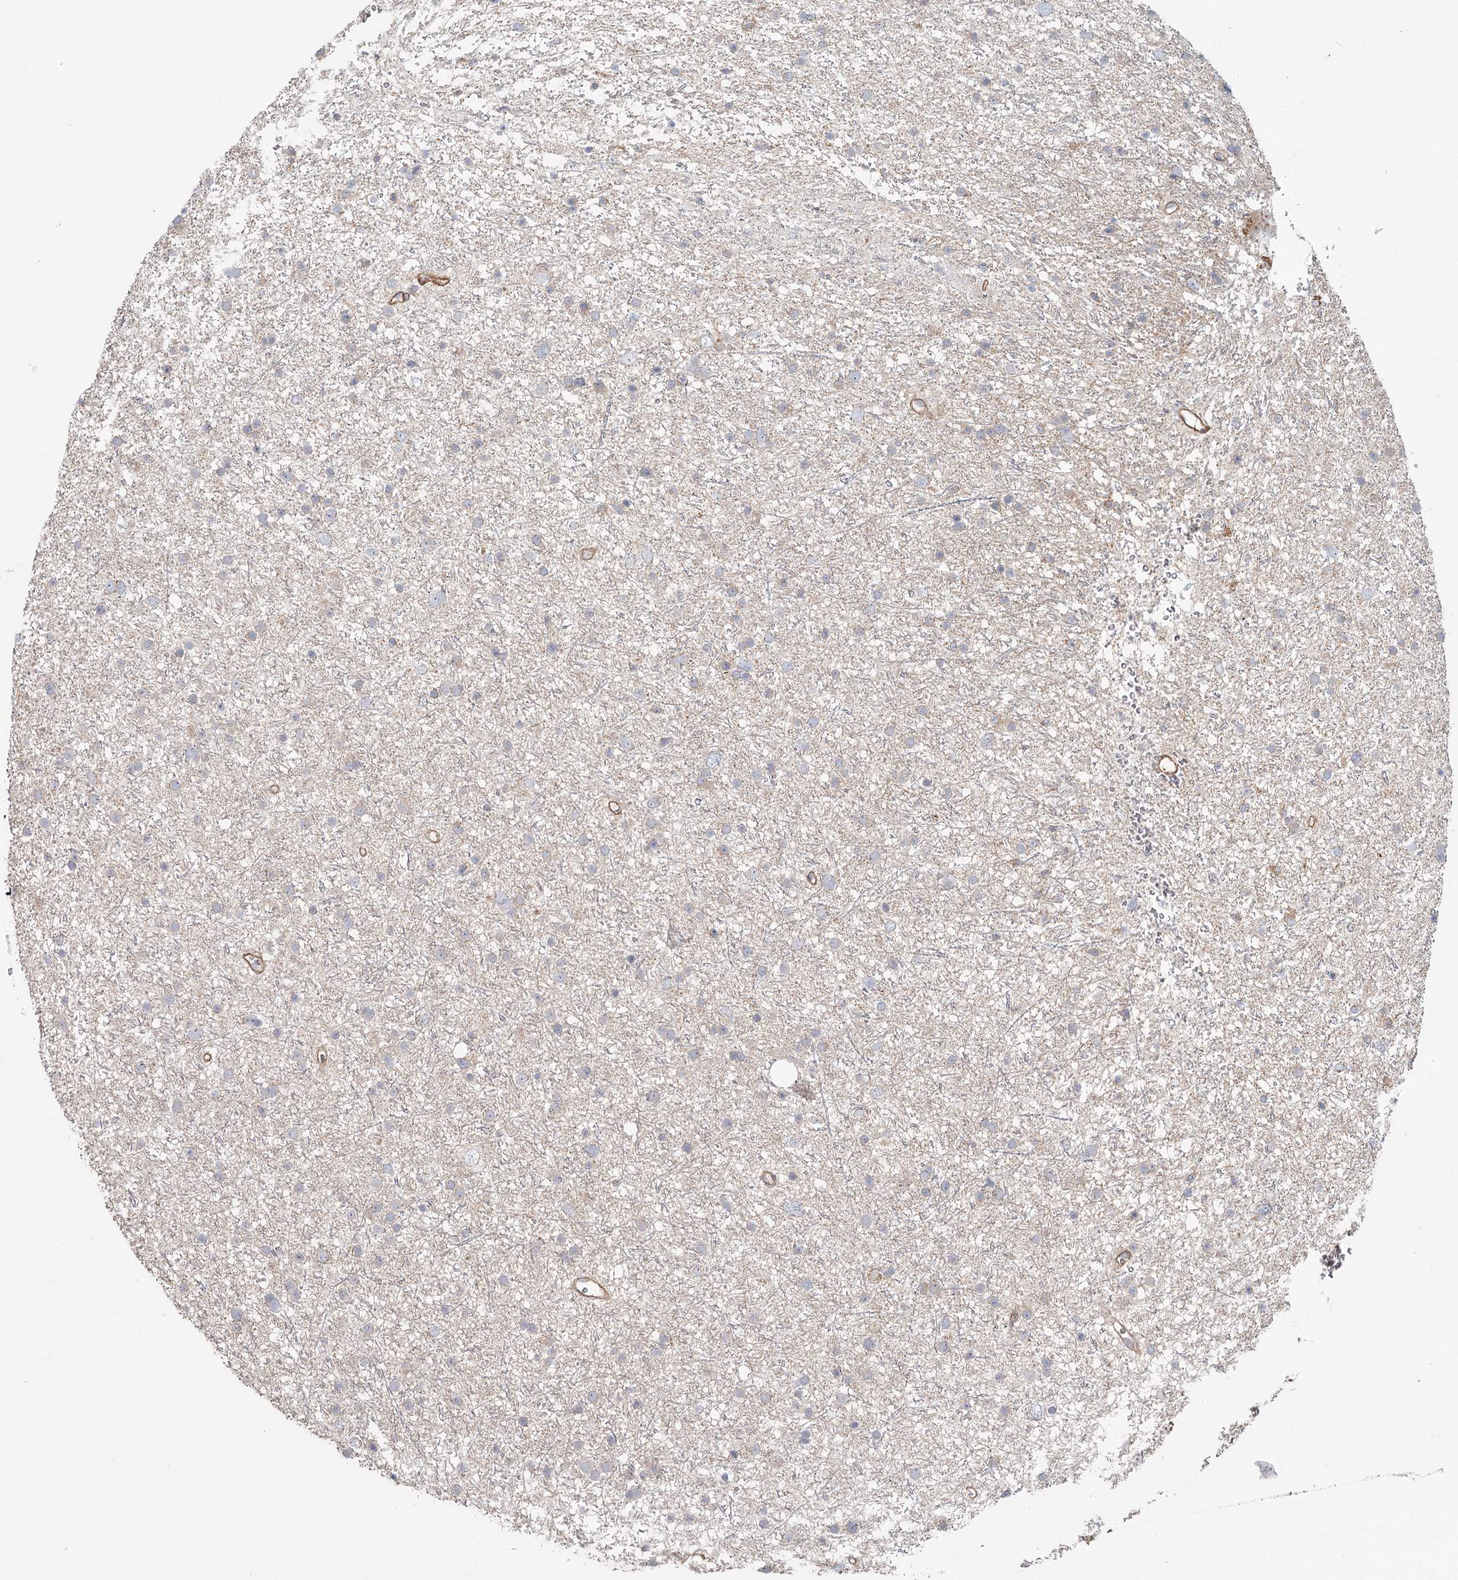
{"staining": {"intensity": "negative", "quantity": "none", "location": "none"}, "tissue": "glioma", "cell_type": "Tumor cells", "image_type": "cancer", "snomed": [{"axis": "morphology", "description": "Glioma, malignant, Low grade"}, {"axis": "topography", "description": "Cerebral cortex"}], "caption": "Photomicrograph shows no significant protein expression in tumor cells of glioma. (DAB immunohistochemistry (IHC) with hematoxylin counter stain).", "gene": "DHRS9", "patient": {"sex": "female", "age": 39}}